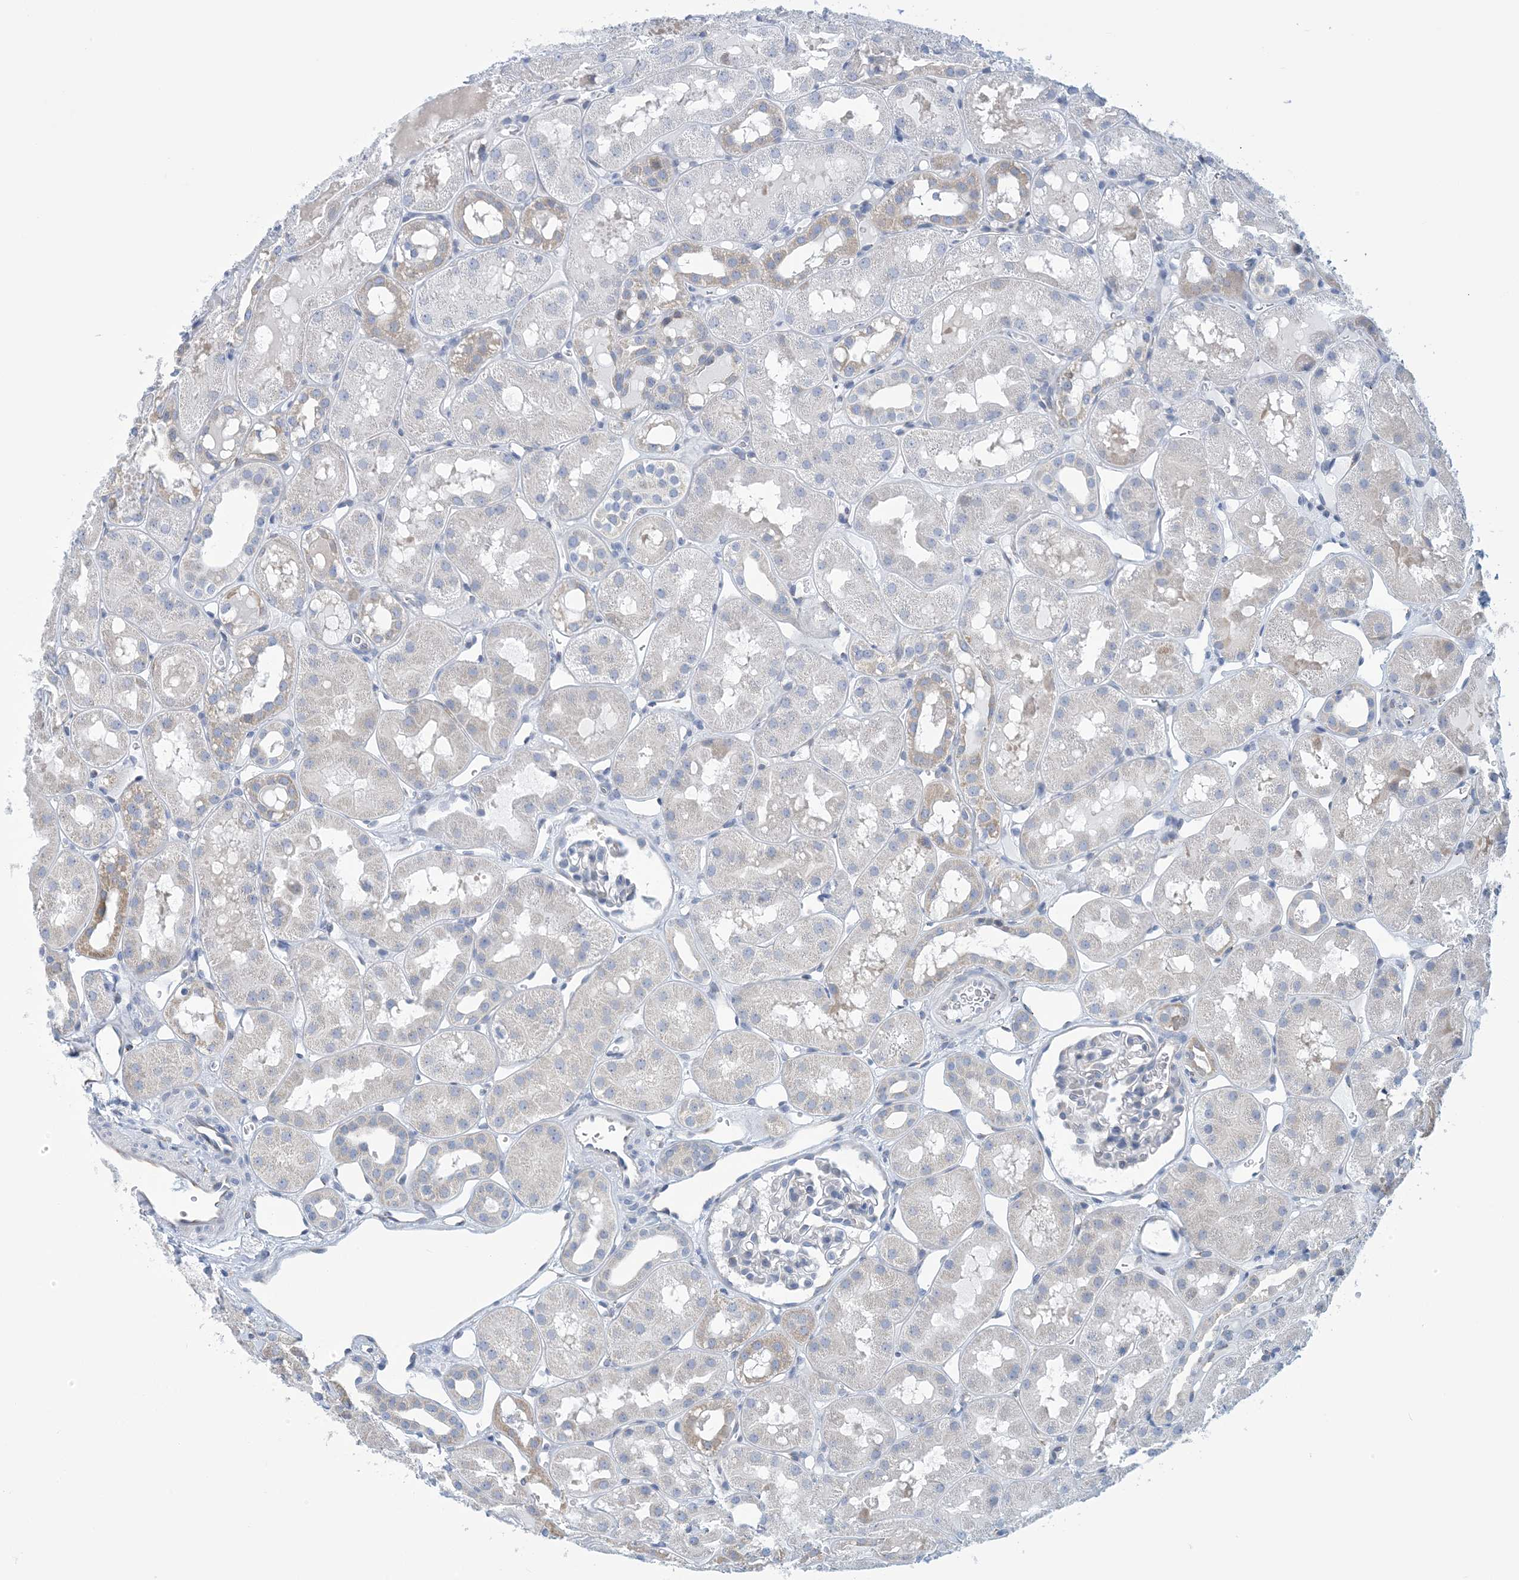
{"staining": {"intensity": "negative", "quantity": "none", "location": "none"}, "tissue": "kidney", "cell_type": "Cells in glomeruli", "image_type": "normal", "snomed": [{"axis": "morphology", "description": "Normal tissue, NOS"}, {"axis": "topography", "description": "Kidney"}], "caption": "This is a histopathology image of IHC staining of unremarkable kidney, which shows no positivity in cells in glomeruli.", "gene": "CCDC14", "patient": {"sex": "male", "age": 16}}